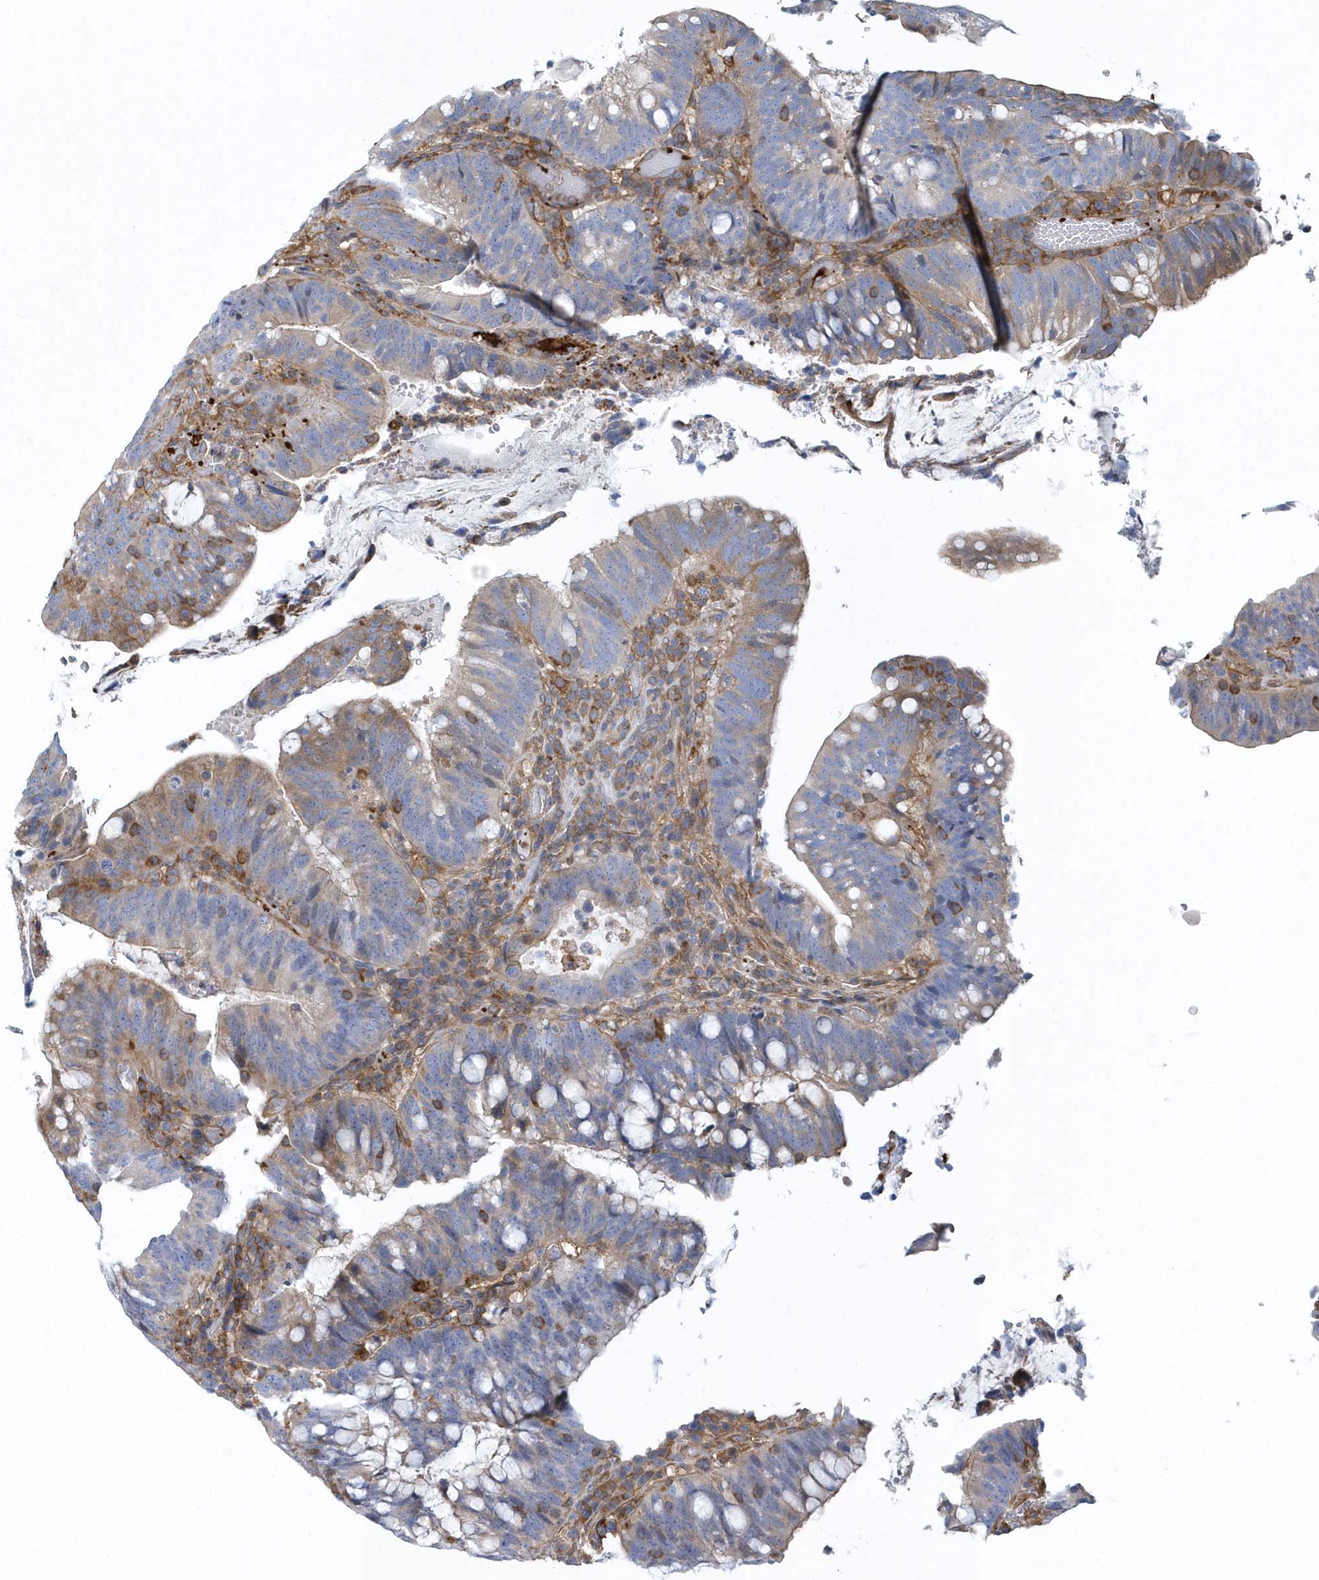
{"staining": {"intensity": "weak", "quantity": "<25%", "location": "cytoplasmic/membranous"}, "tissue": "colorectal cancer", "cell_type": "Tumor cells", "image_type": "cancer", "snomed": [{"axis": "morphology", "description": "Adenocarcinoma, NOS"}, {"axis": "topography", "description": "Colon"}], "caption": "This is a image of immunohistochemistry (IHC) staining of colorectal cancer (adenocarcinoma), which shows no expression in tumor cells. (Stains: DAB (3,3'-diaminobenzidine) immunohistochemistry (IHC) with hematoxylin counter stain, Microscopy: brightfield microscopy at high magnification).", "gene": "ARAP2", "patient": {"sex": "female", "age": 66}}